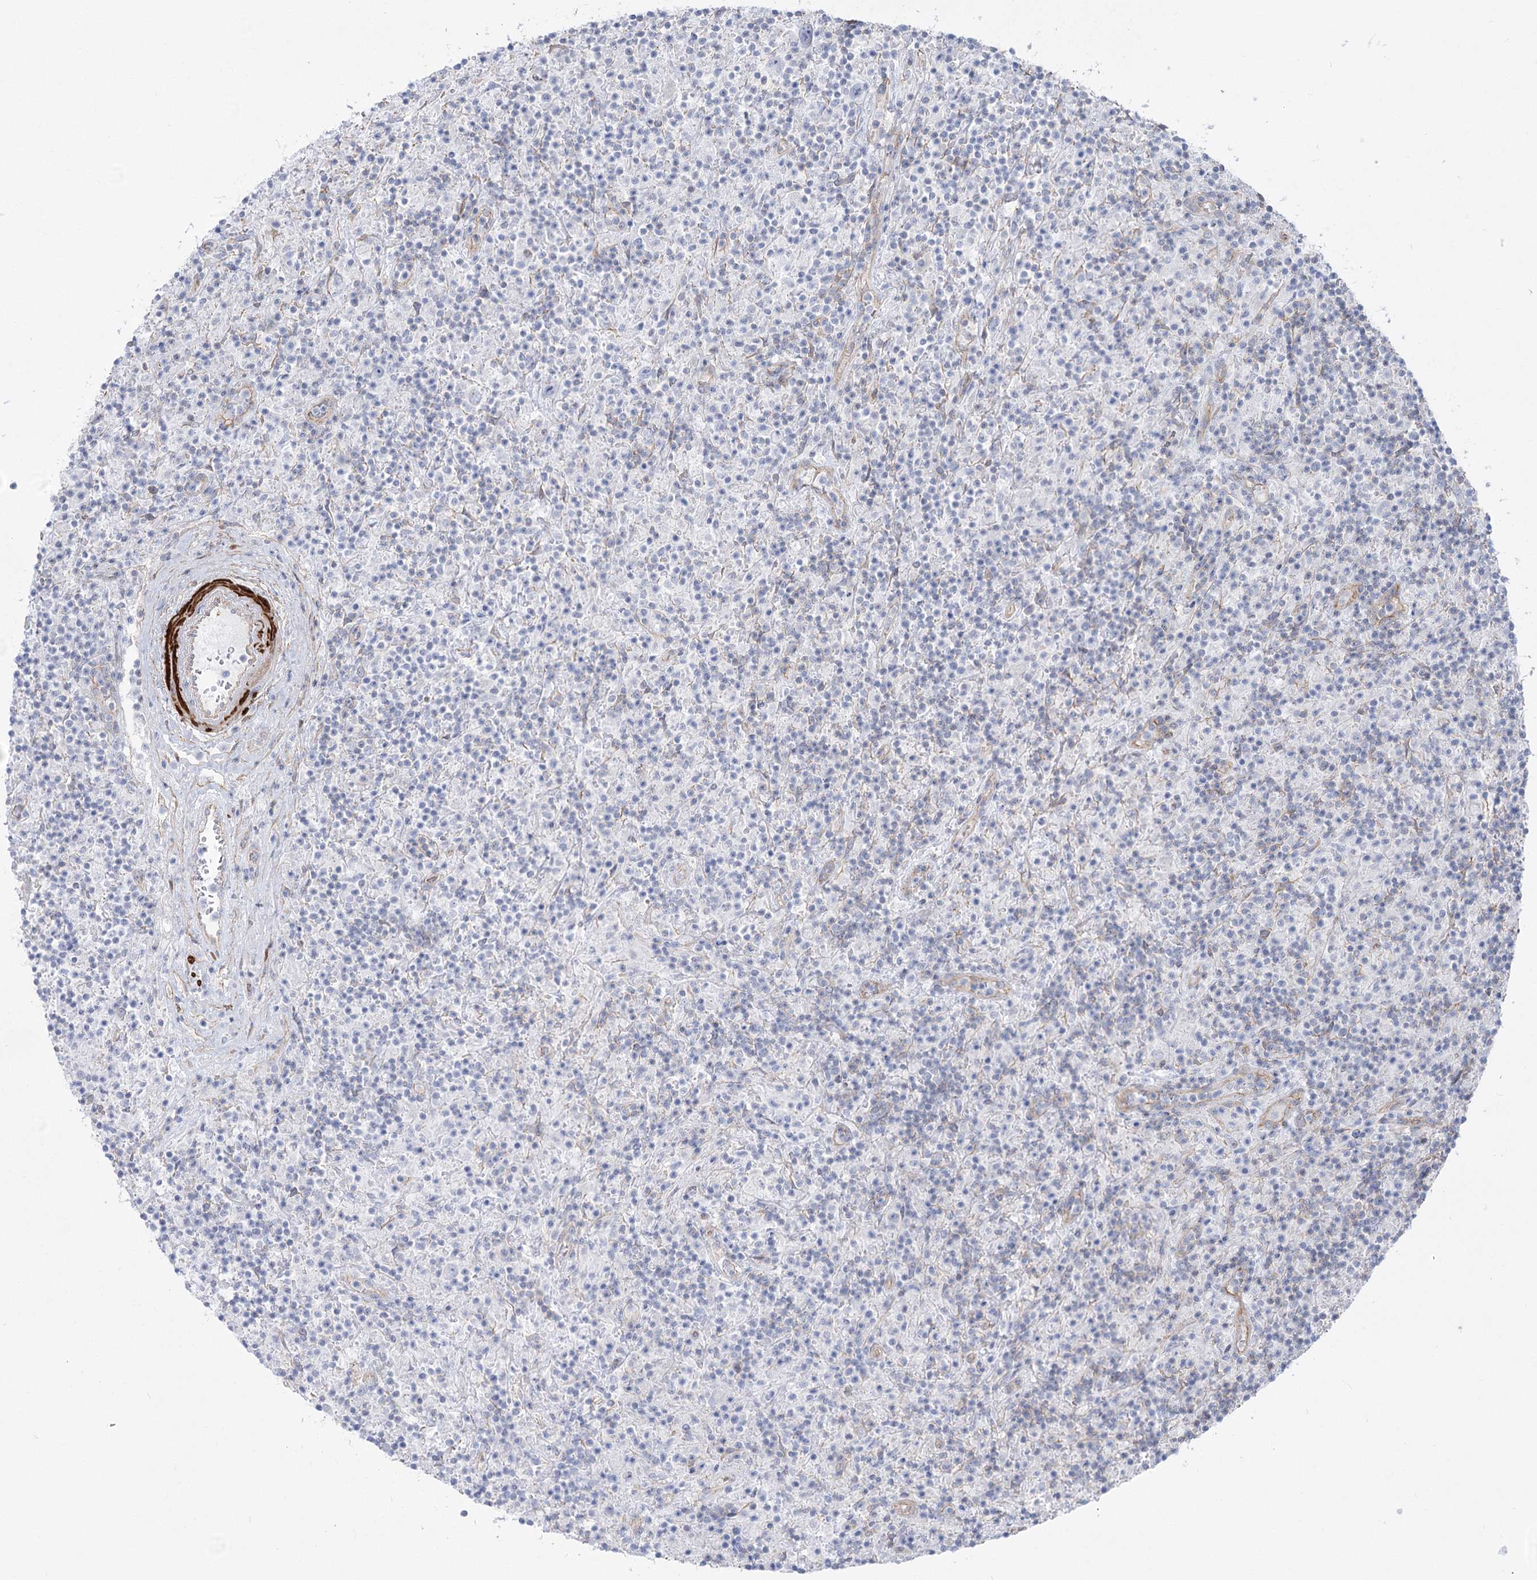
{"staining": {"intensity": "negative", "quantity": "none", "location": "none"}, "tissue": "lymphoma", "cell_type": "Tumor cells", "image_type": "cancer", "snomed": [{"axis": "morphology", "description": "Hodgkin's disease, NOS"}, {"axis": "topography", "description": "Lymph node"}], "caption": "DAB immunohistochemical staining of Hodgkin's disease shows no significant expression in tumor cells.", "gene": "PLEKHA5", "patient": {"sex": "male", "age": 70}}